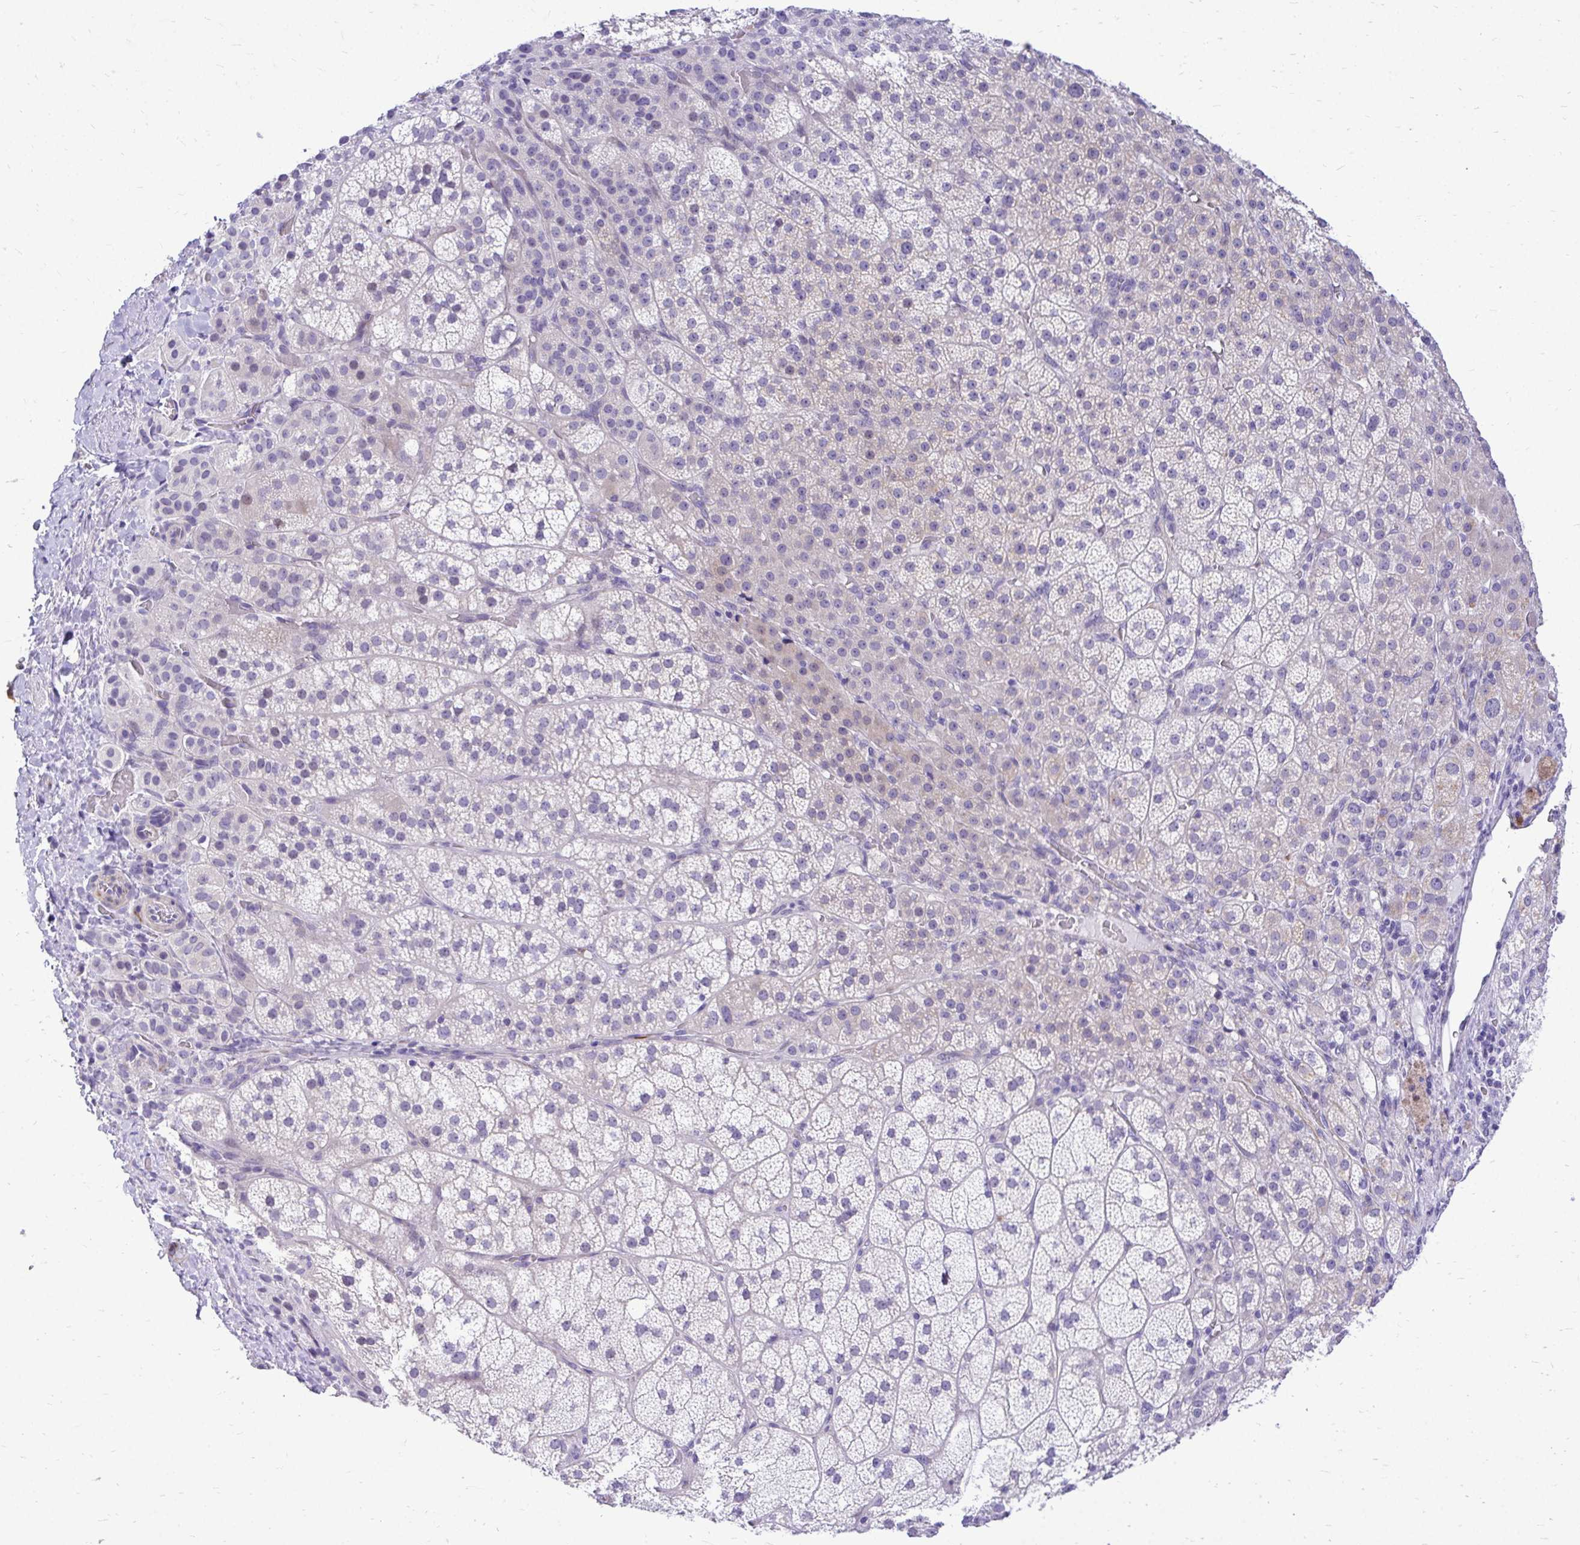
{"staining": {"intensity": "negative", "quantity": "none", "location": "none"}, "tissue": "adrenal gland", "cell_type": "Glandular cells", "image_type": "normal", "snomed": [{"axis": "morphology", "description": "Normal tissue, NOS"}, {"axis": "topography", "description": "Adrenal gland"}], "caption": "High magnification brightfield microscopy of normal adrenal gland stained with DAB (3,3'-diaminobenzidine) (brown) and counterstained with hematoxylin (blue): glandular cells show no significant staining.", "gene": "ZSWIM9", "patient": {"sex": "female", "age": 60}}